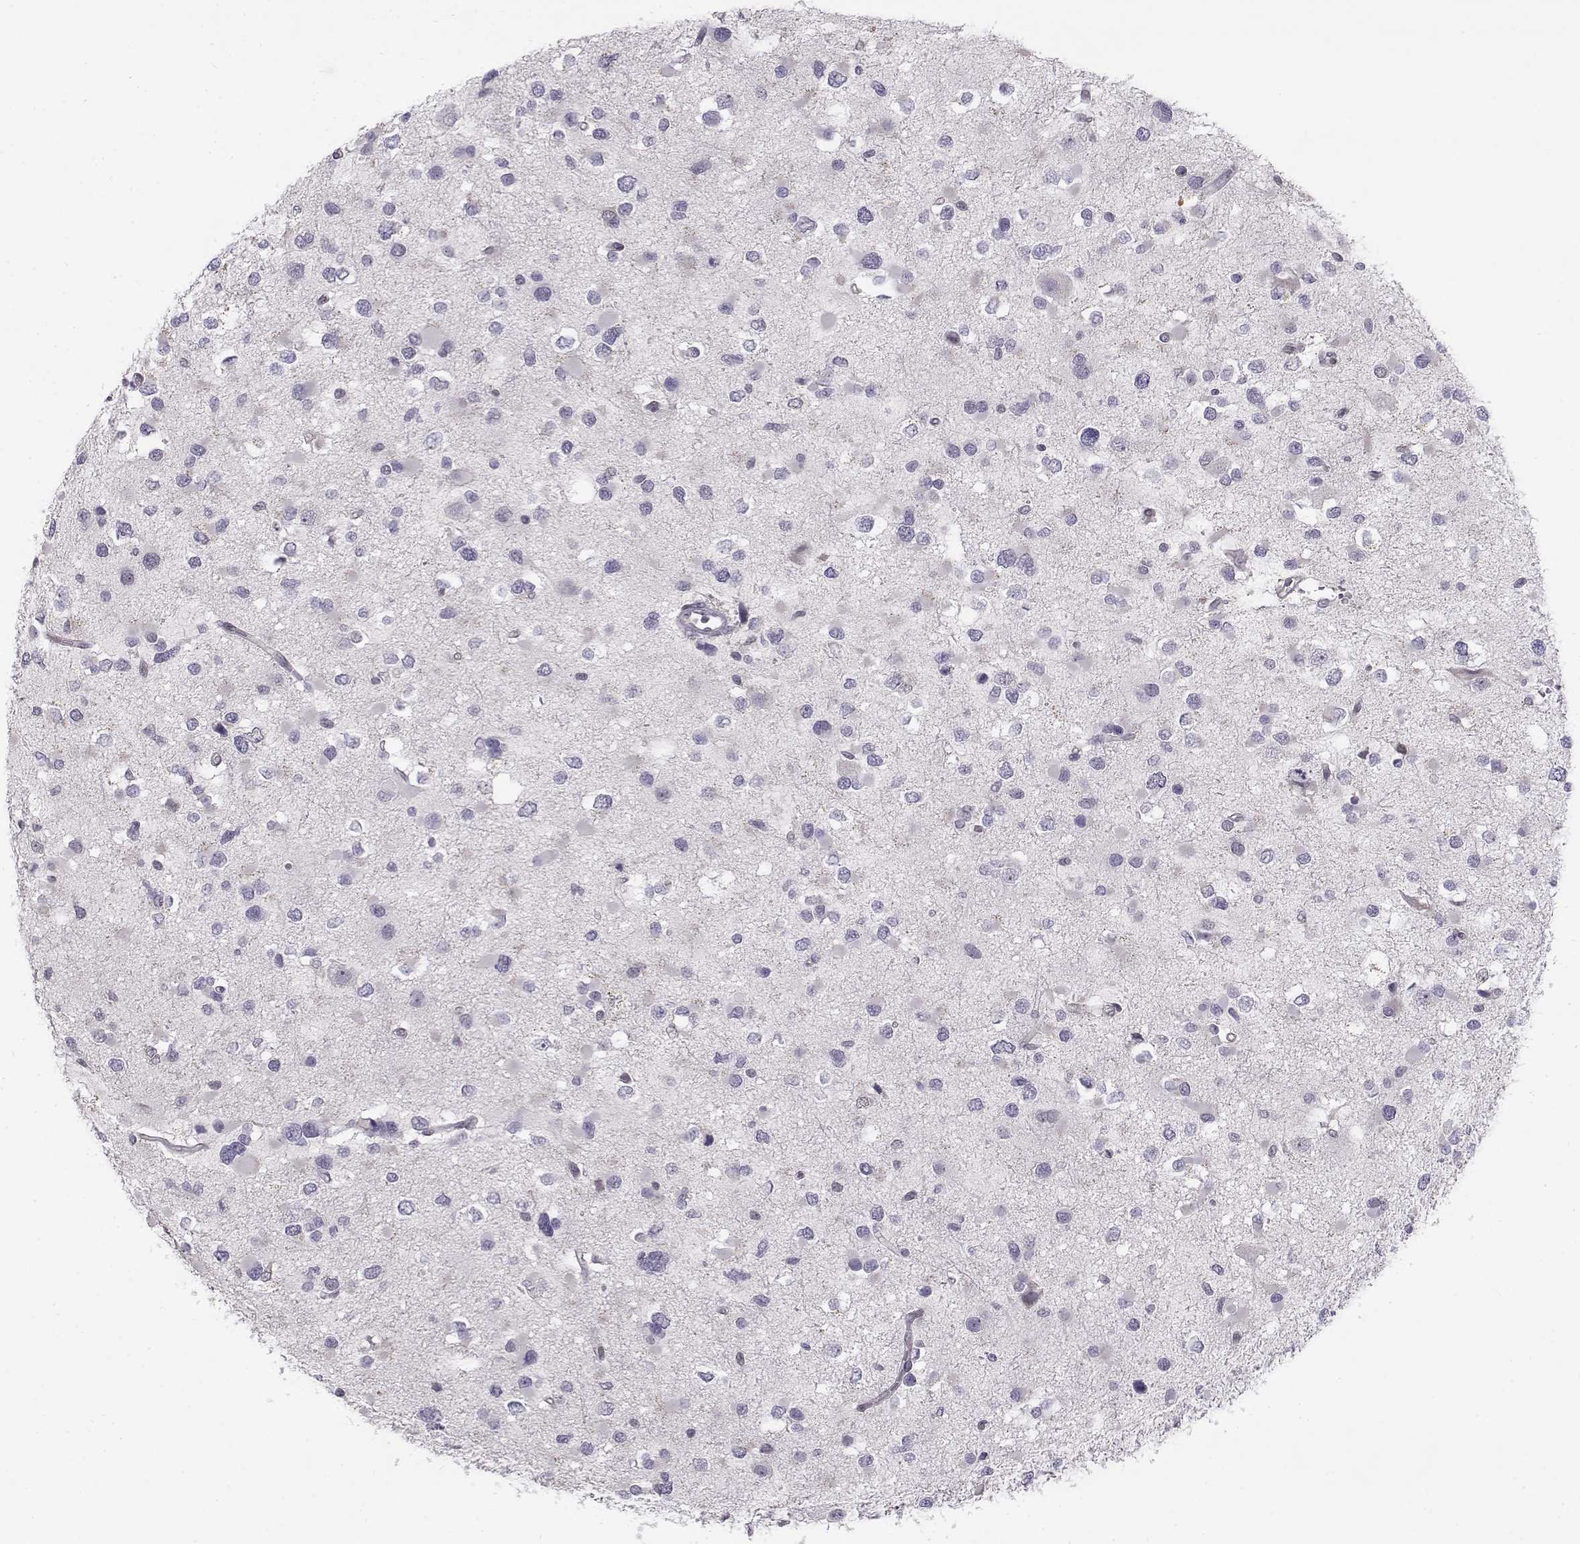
{"staining": {"intensity": "negative", "quantity": "none", "location": "none"}, "tissue": "glioma", "cell_type": "Tumor cells", "image_type": "cancer", "snomed": [{"axis": "morphology", "description": "Glioma, malignant, Low grade"}, {"axis": "topography", "description": "Brain"}], "caption": "The histopathology image exhibits no staining of tumor cells in glioma.", "gene": "C16orf86", "patient": {"sex": "female", "age": 32}}